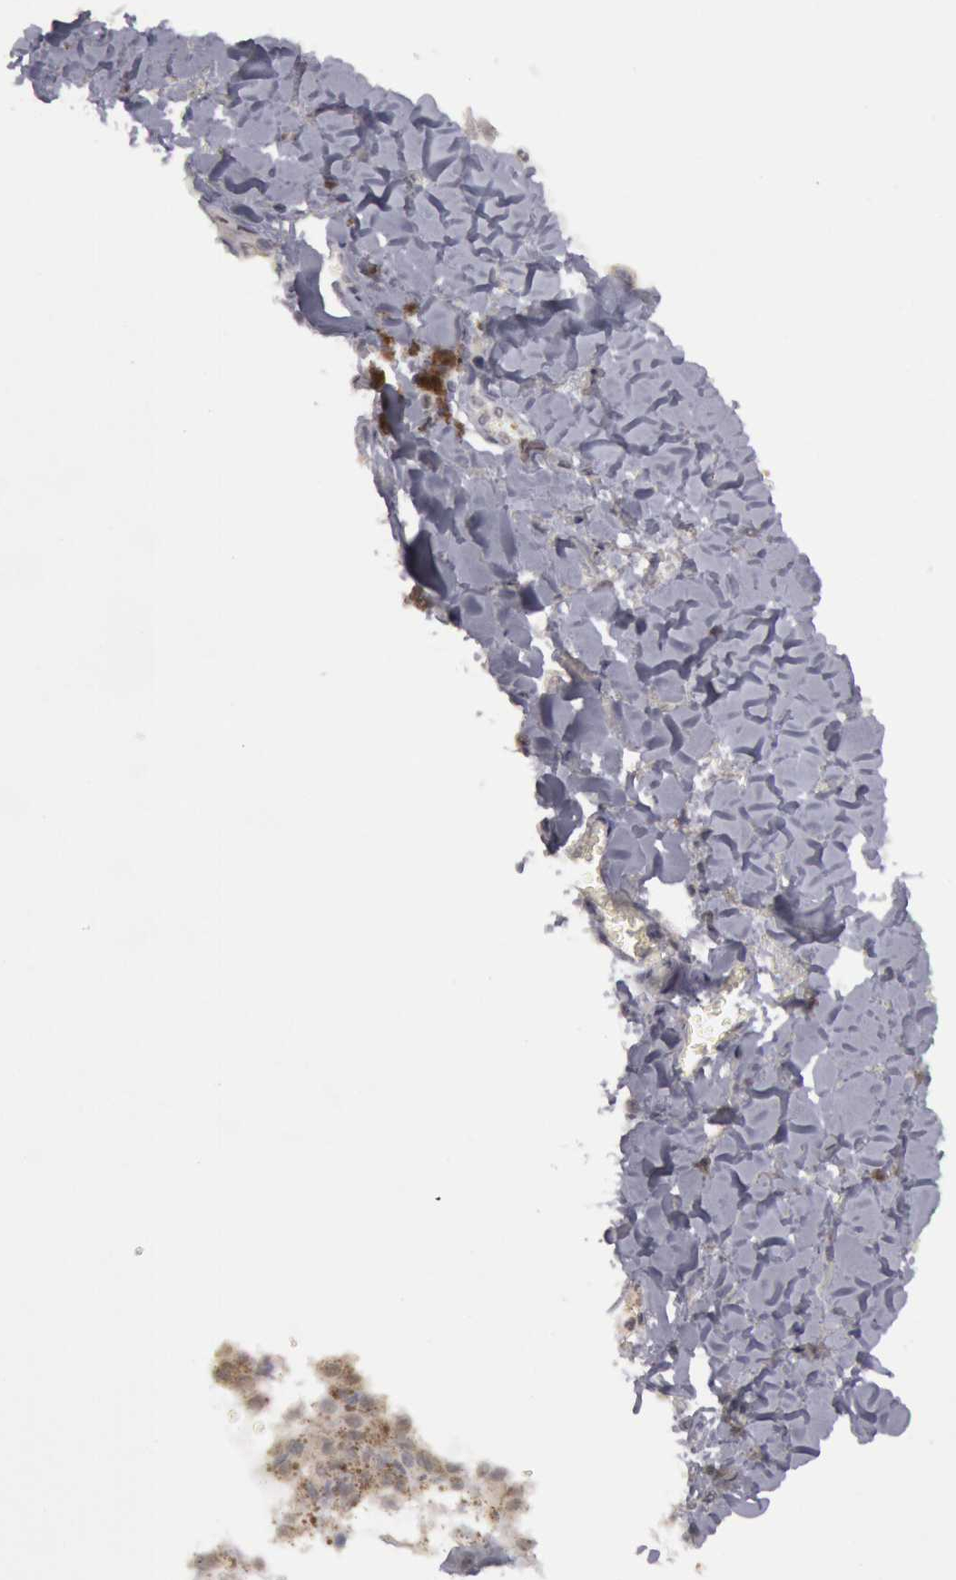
{"staining": {"intensity": "negative", "quantity": "none", "location": "none"}, "tissue": "melanoma", "cell_type": "Tumor cells", "image_type": "cancer", "snomed": [{"axis": "morphology", "description": "Malignant melanoma, NOS"}, {"axis": "topography", "description": "Skin"}], "caption": "Immunohistochemistry (IHC) micrograph of human melanoma stained for a protein (brown), which displays no positivity in tumor cells.", "gene": "RIMBP3C", "patient": {"sex": "female", "age": 82}}